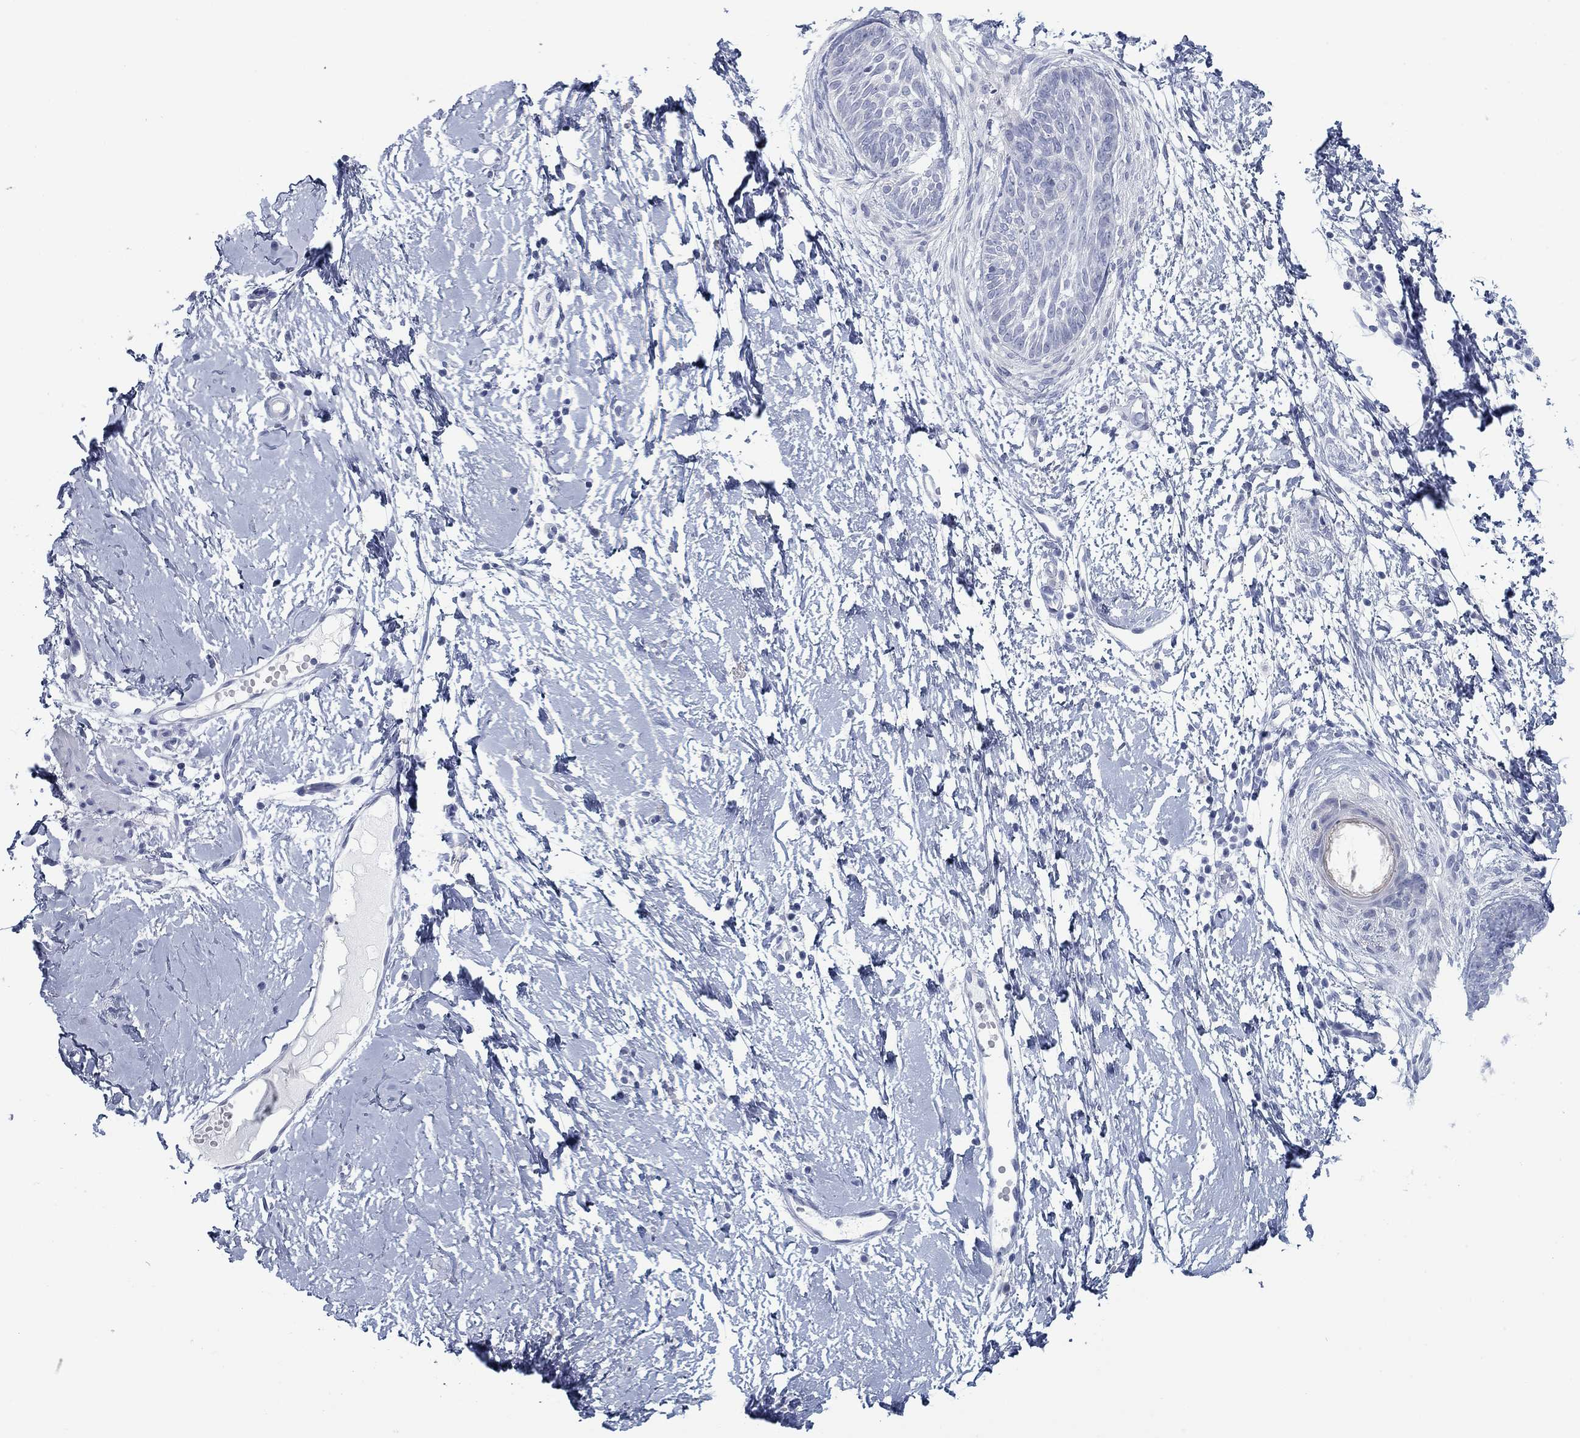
{"staining": {"intensity": "negative", "quantity": "none", "location": "none"}, "tissue": "skin cancer", "cell_type": "Tumor cells", "image_type": "cancer", "snomed": [{"axis": "morphology", "description": "Normal tissue, NOS"}, {"axis": "morphology", "description": "Basal cell carcinoma"}, {"axis": "topography", "description": "Skin"}], "caption": "Tumor cells show no significant positivity in basal cell carcinoma (skin).", "gene": "DNAL1", "patient": {"sex": "male", "age": 84}}